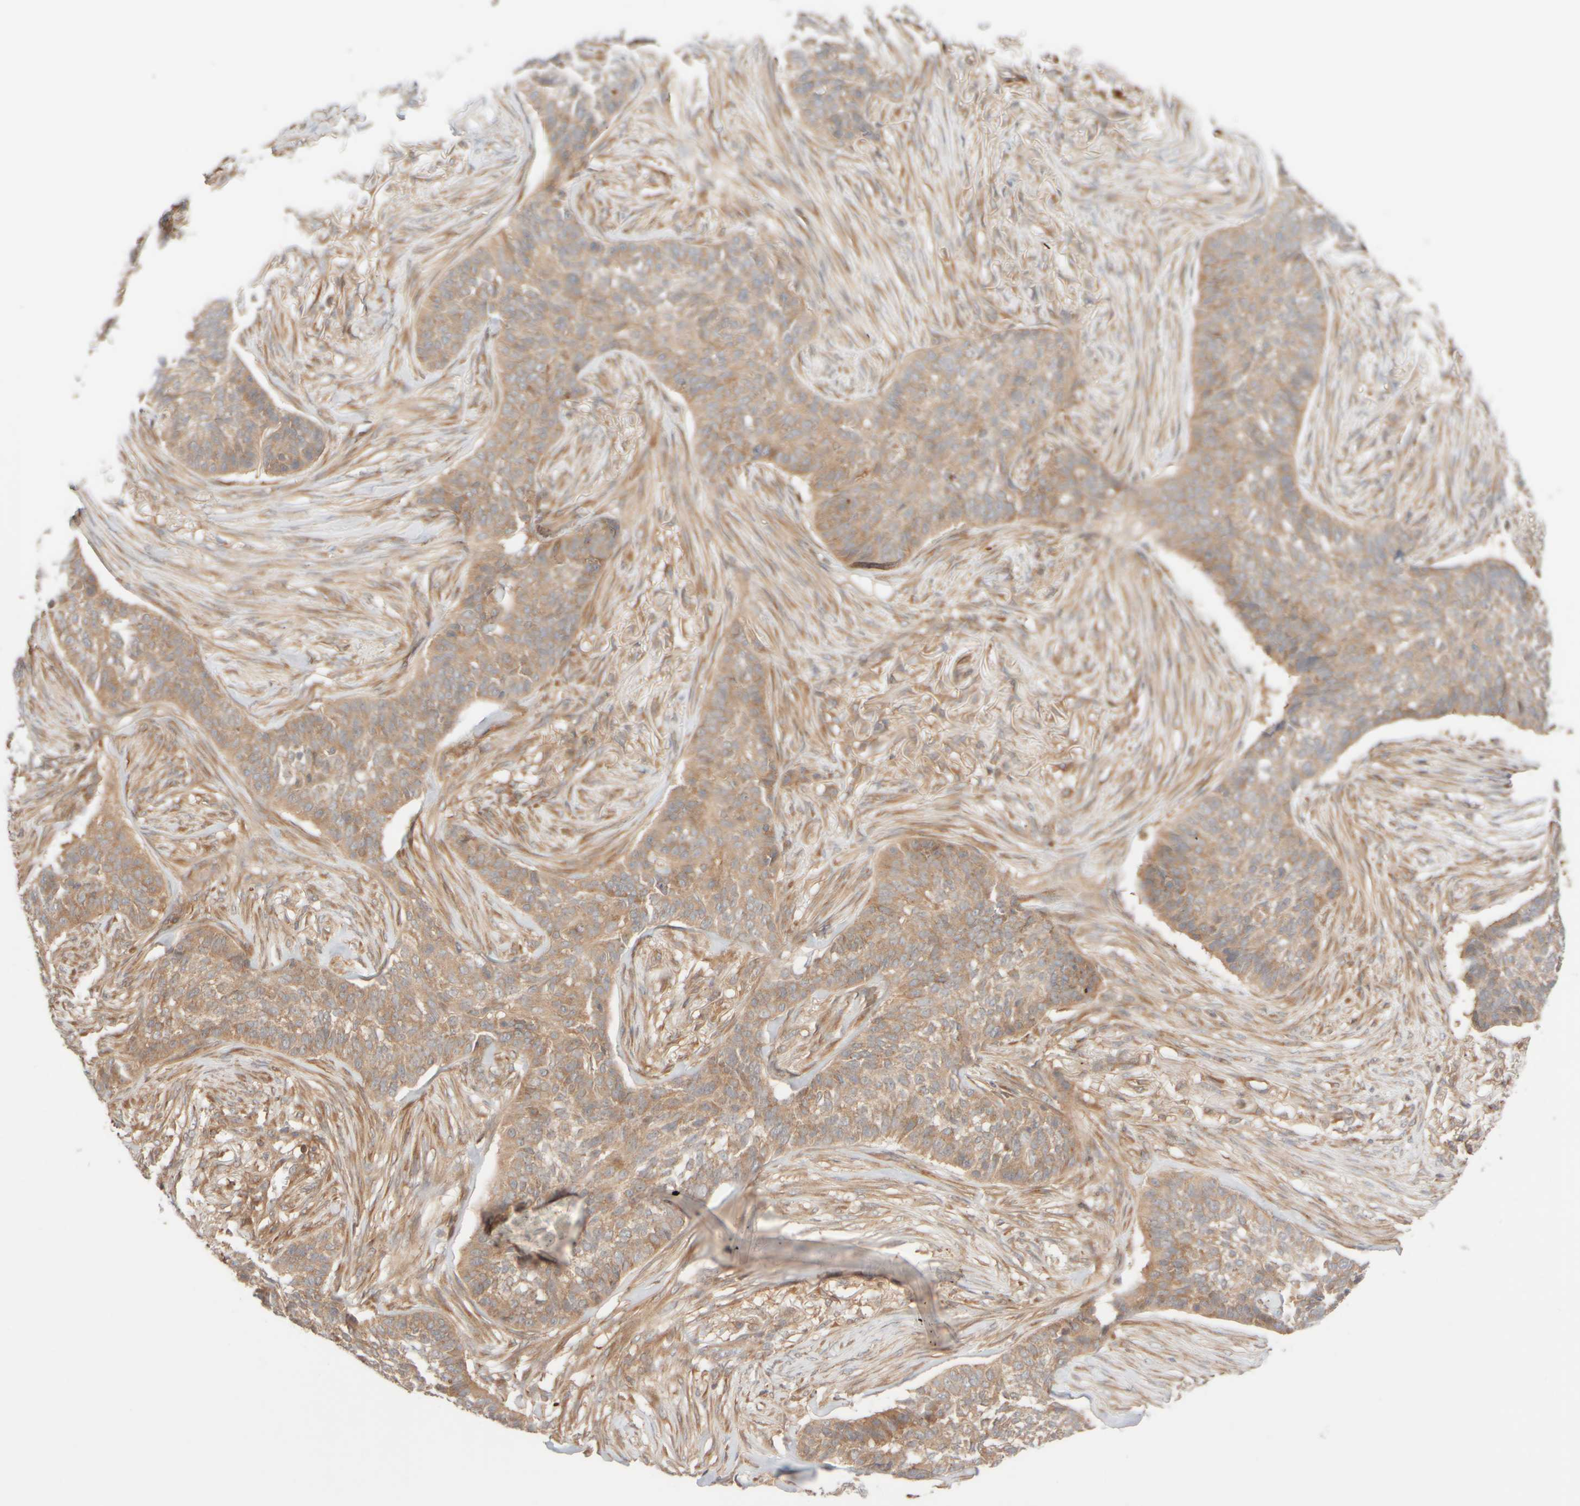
{"staining": {"intensity": "weak", "quantity": ">75%", "location": "cytoplasmic/membranous"}, "tissue": "skin cancer", "cell_type": "Tumor cells", "image_type": "cancer", "snomed": [{"axis": "morphology", "description": "Basal cell carcinoma"}, {"axis": "topography", "description": "Skin"}], "caption": "Weak cytoplasmic/membranous protein expression is appreciated in about >75% of tumor cells in basal cell carcinoma (skin).", "gene": "RABEP1", "patient": {"sex": "male", "age": 85}}